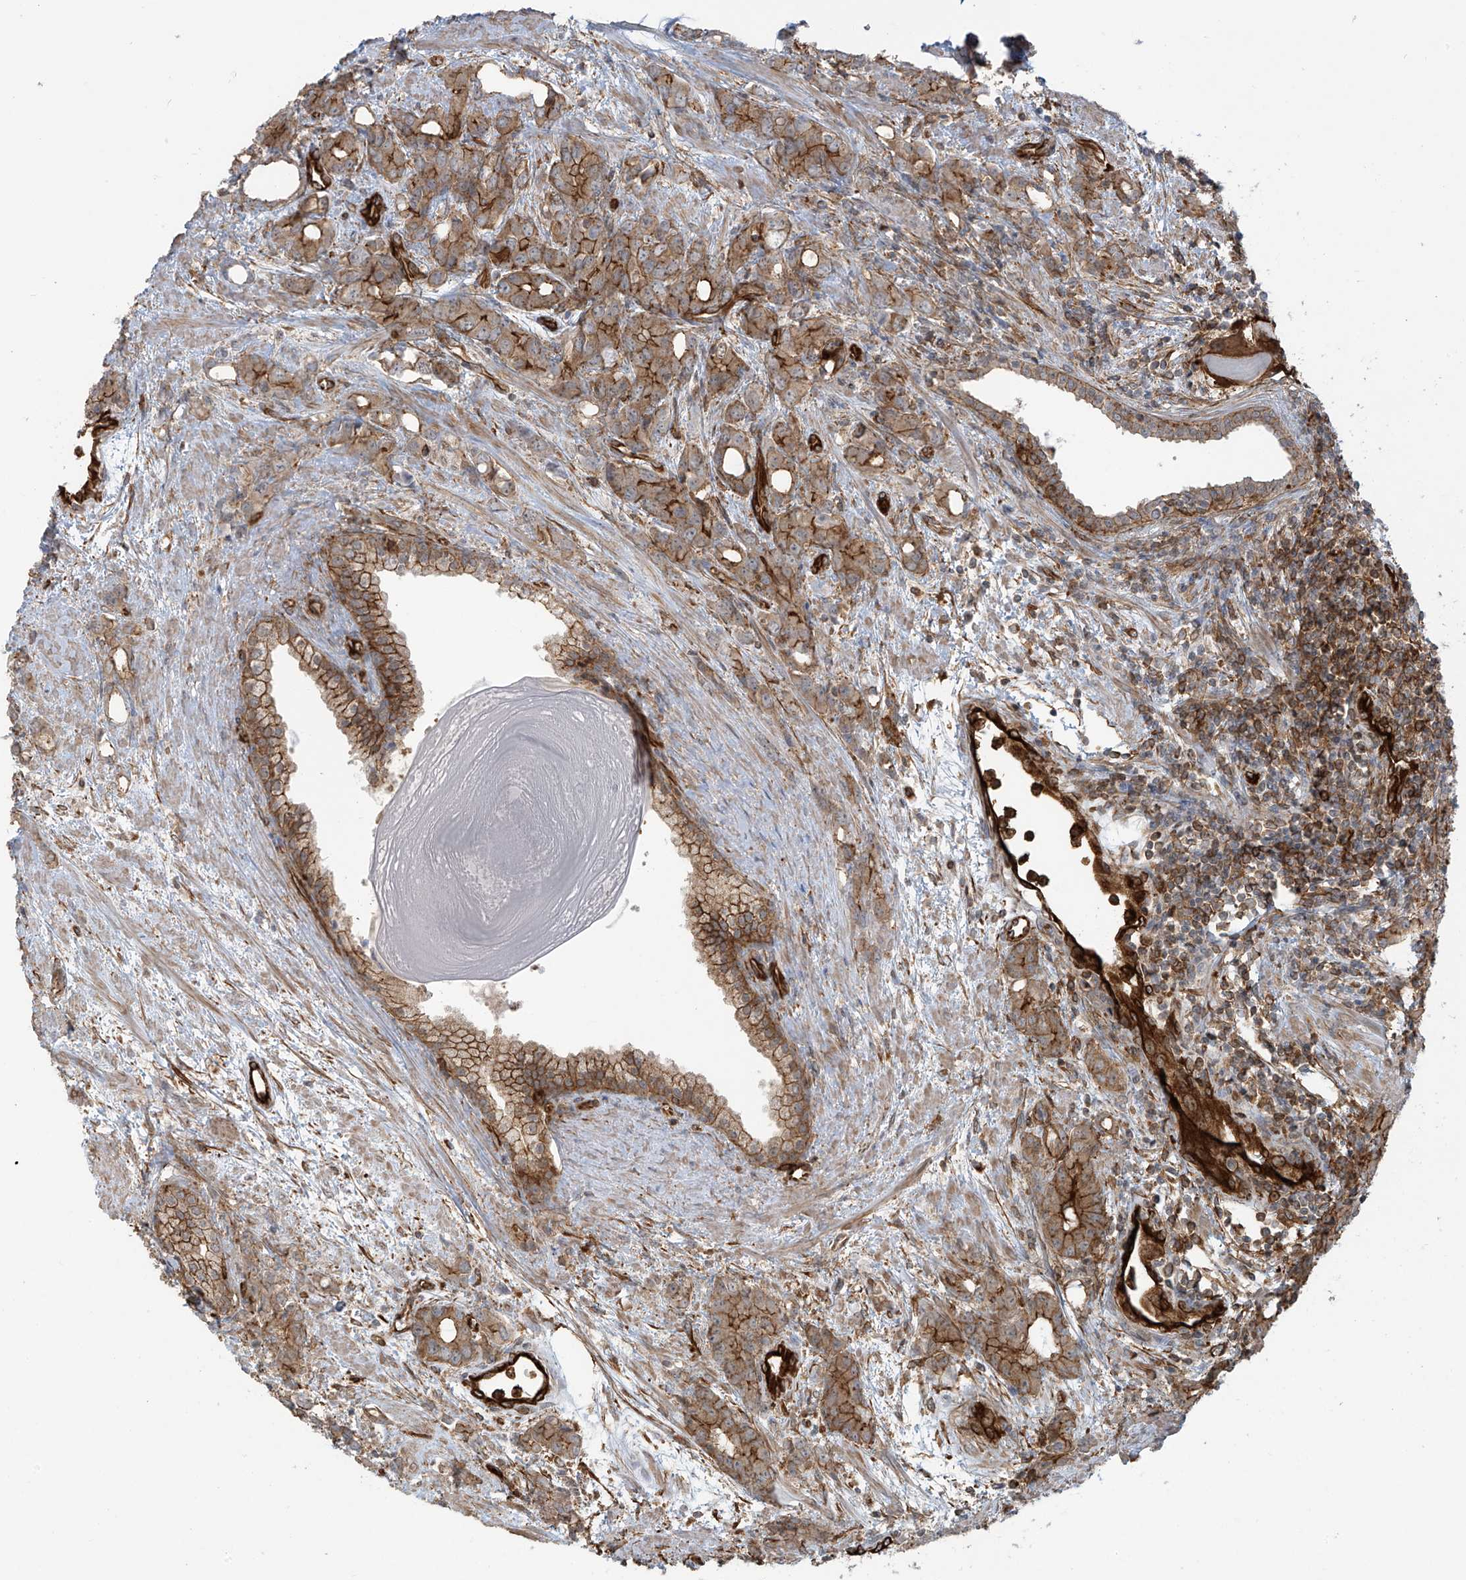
{"staining": {"intensity": "moderate", "quantity": ">75%", "location": "cytoplasmic/membranous"}, "tissue": "prostate cancer", "cell_type": "Tumor cells", "image_type": "cancer", "snomed": [{"axis": "morphology", "description": "Adenocarcinoma, High grade"}, {"axis": "topography", "description": "Prostate"}], "caption": "A brown stain labels moderate cytoplasmic/membranous positivity of a protein in human adenocarcinoma (high-grade) (prostate) tumor cells. (brown staining indicates protein expression, while blue staining denotes nuclei).", "gene": "SLC9A2", "patient": {"sex": "male", "age": 62}}